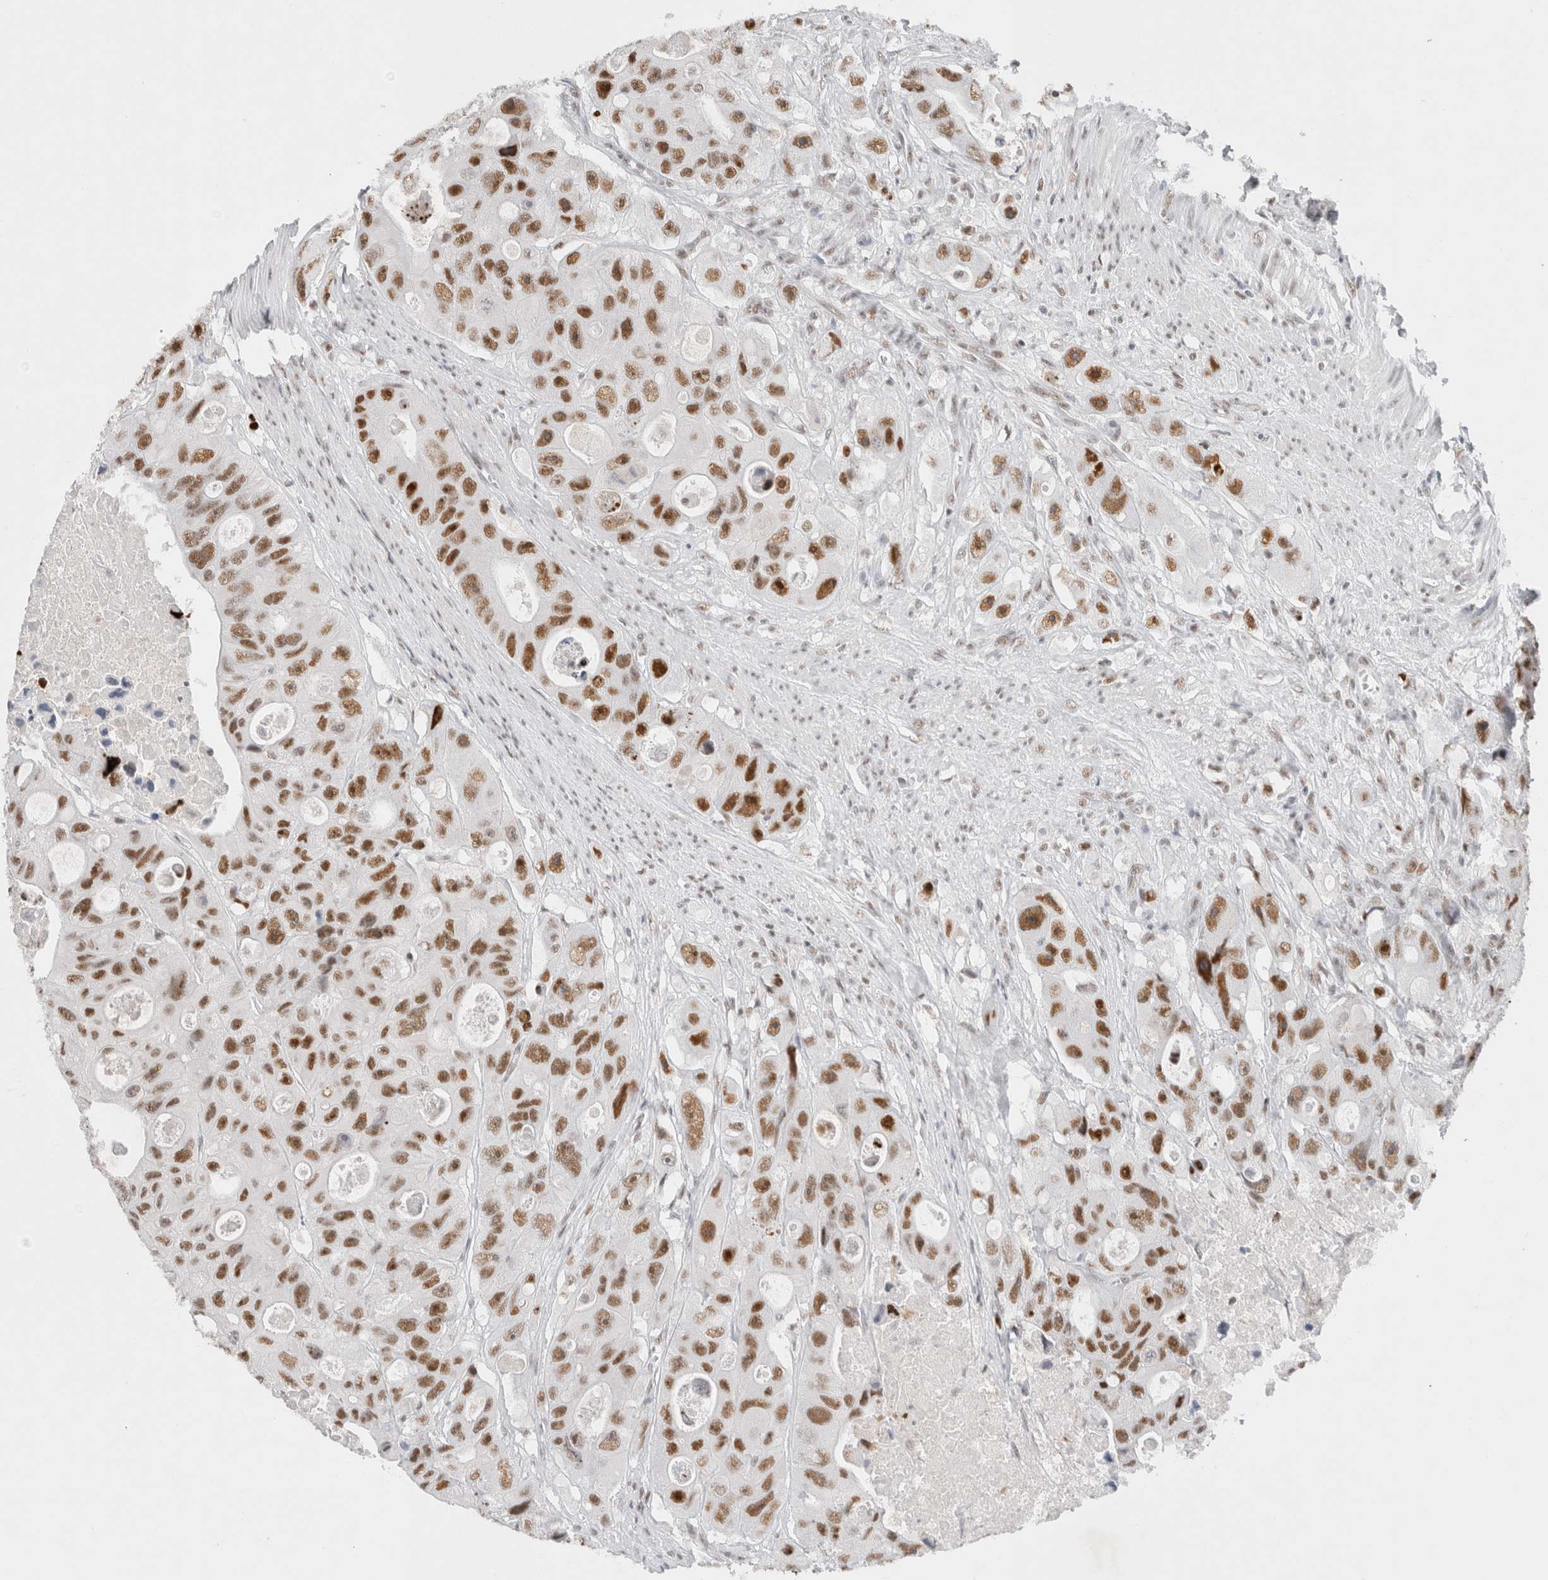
{"staining": {"intensity": "moderate", "quantity": ">75%", "location": "nuclear"}, "tissue": "colorectal cancer", "cell_type": "Tumor cells", "image_type": "cancer", "snomed": [{"axis": "morphology", "description": "Adenocarcinoma, NOS"}, {"axis": "topography", "description": "Colon"}], "caption": "Tumor cells reveal medium levels of moderate nuclear staining in about >75% of cells in adenocarcinoma (colorectal). The staining is performed using DAB brown chromogen to label protein expression. The nuclei are counter-stained blue using hematoxylin.", "gene": "COPS7A", "patient": {"sex": "female", "age": 46}}